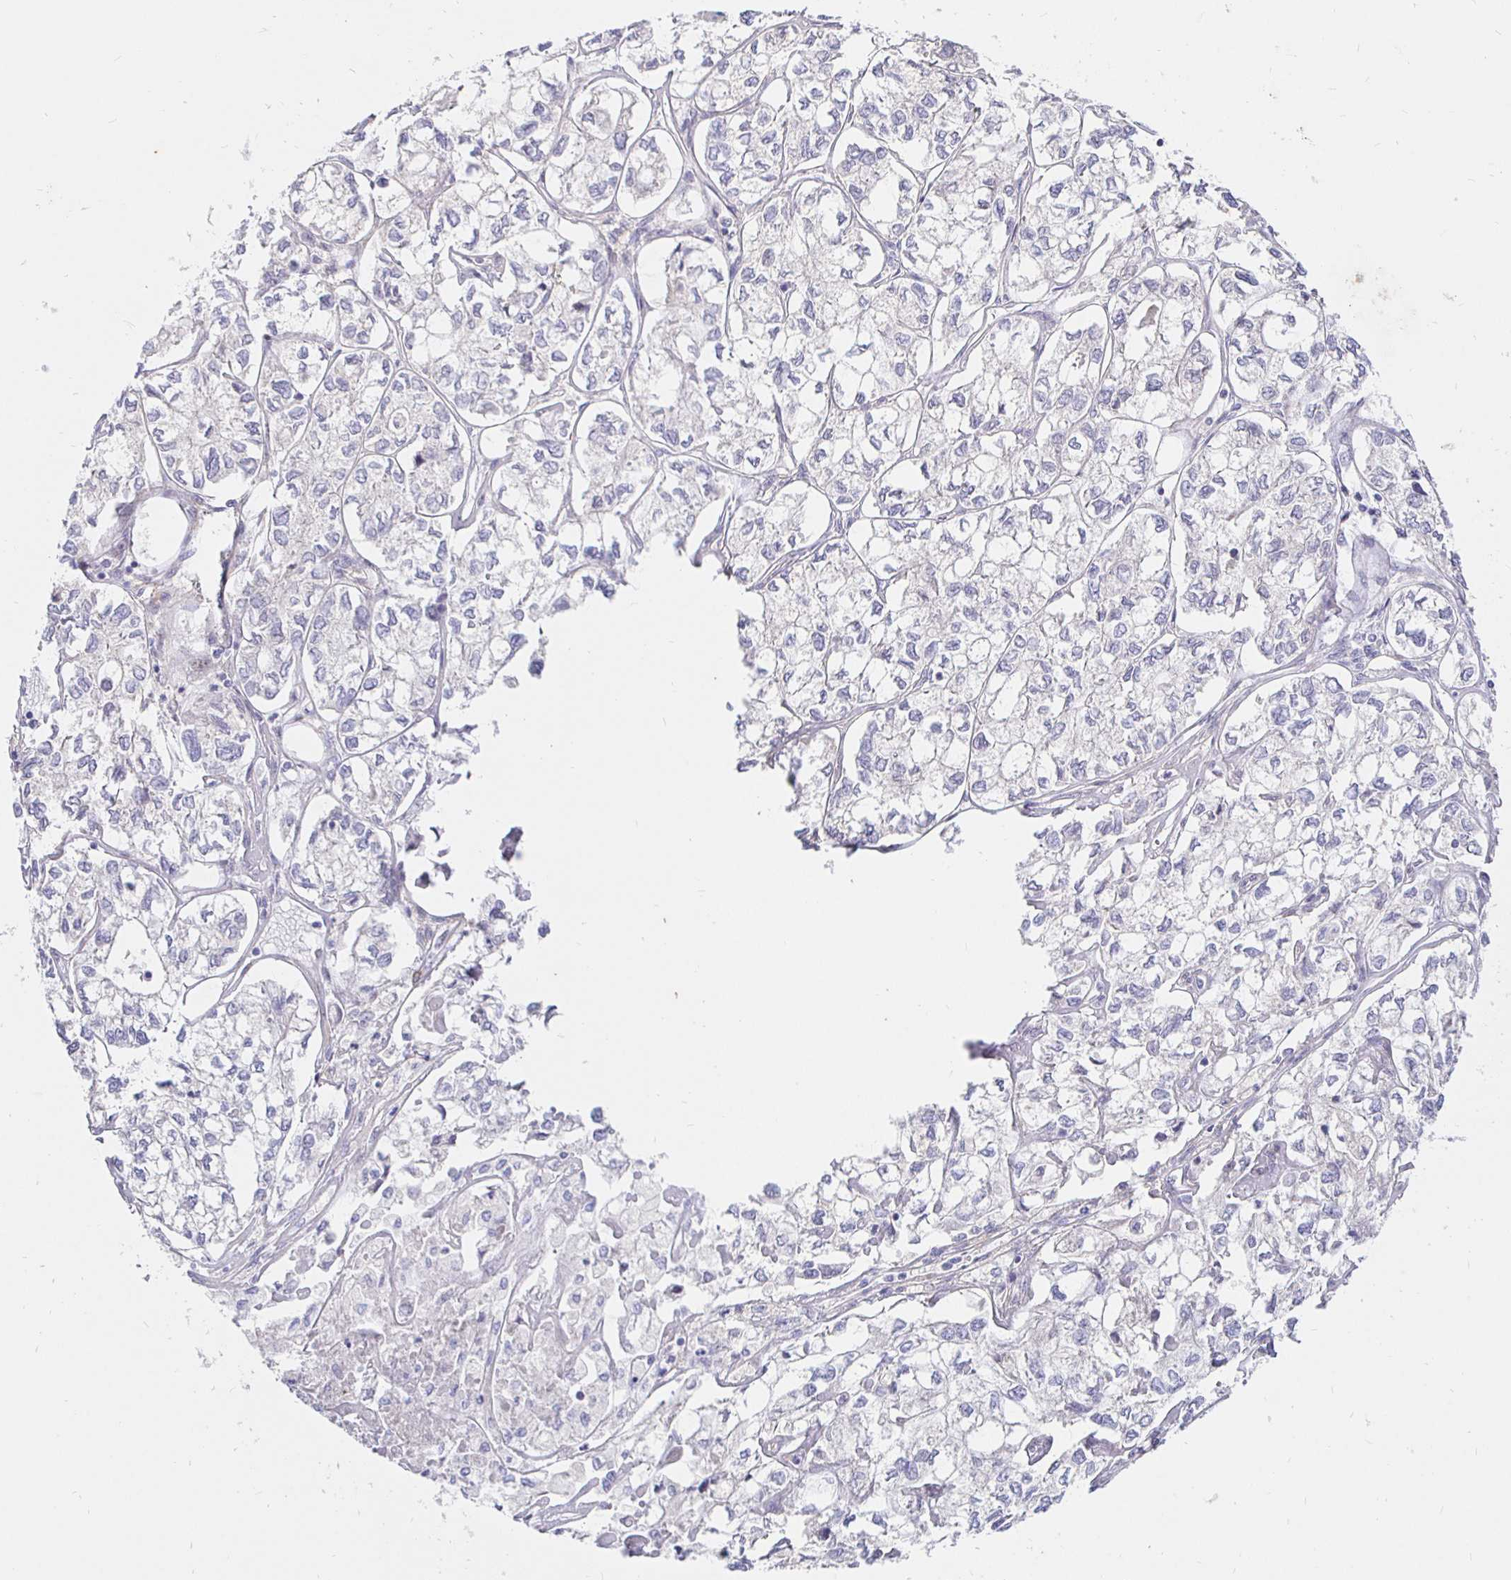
{"staining": {"intensity": "negative", "quantity": "none", "location": "none"}, "tissue": "ovarian cancer", "cell_type": "Tumor cells", "image_type": "cancer", "snomed": [{"axis": "morphology", "description": "Carcinoma, endometroid"}, {"axis": "topography", "description": "Ovary"}], "caption": "Protein analysis of endometroid carcinoma (ovarian) exhibits no significant staining in tumor cells.", "gene": "PALM2AKAP2", "patient": {"sex": "female", "age": 64}}